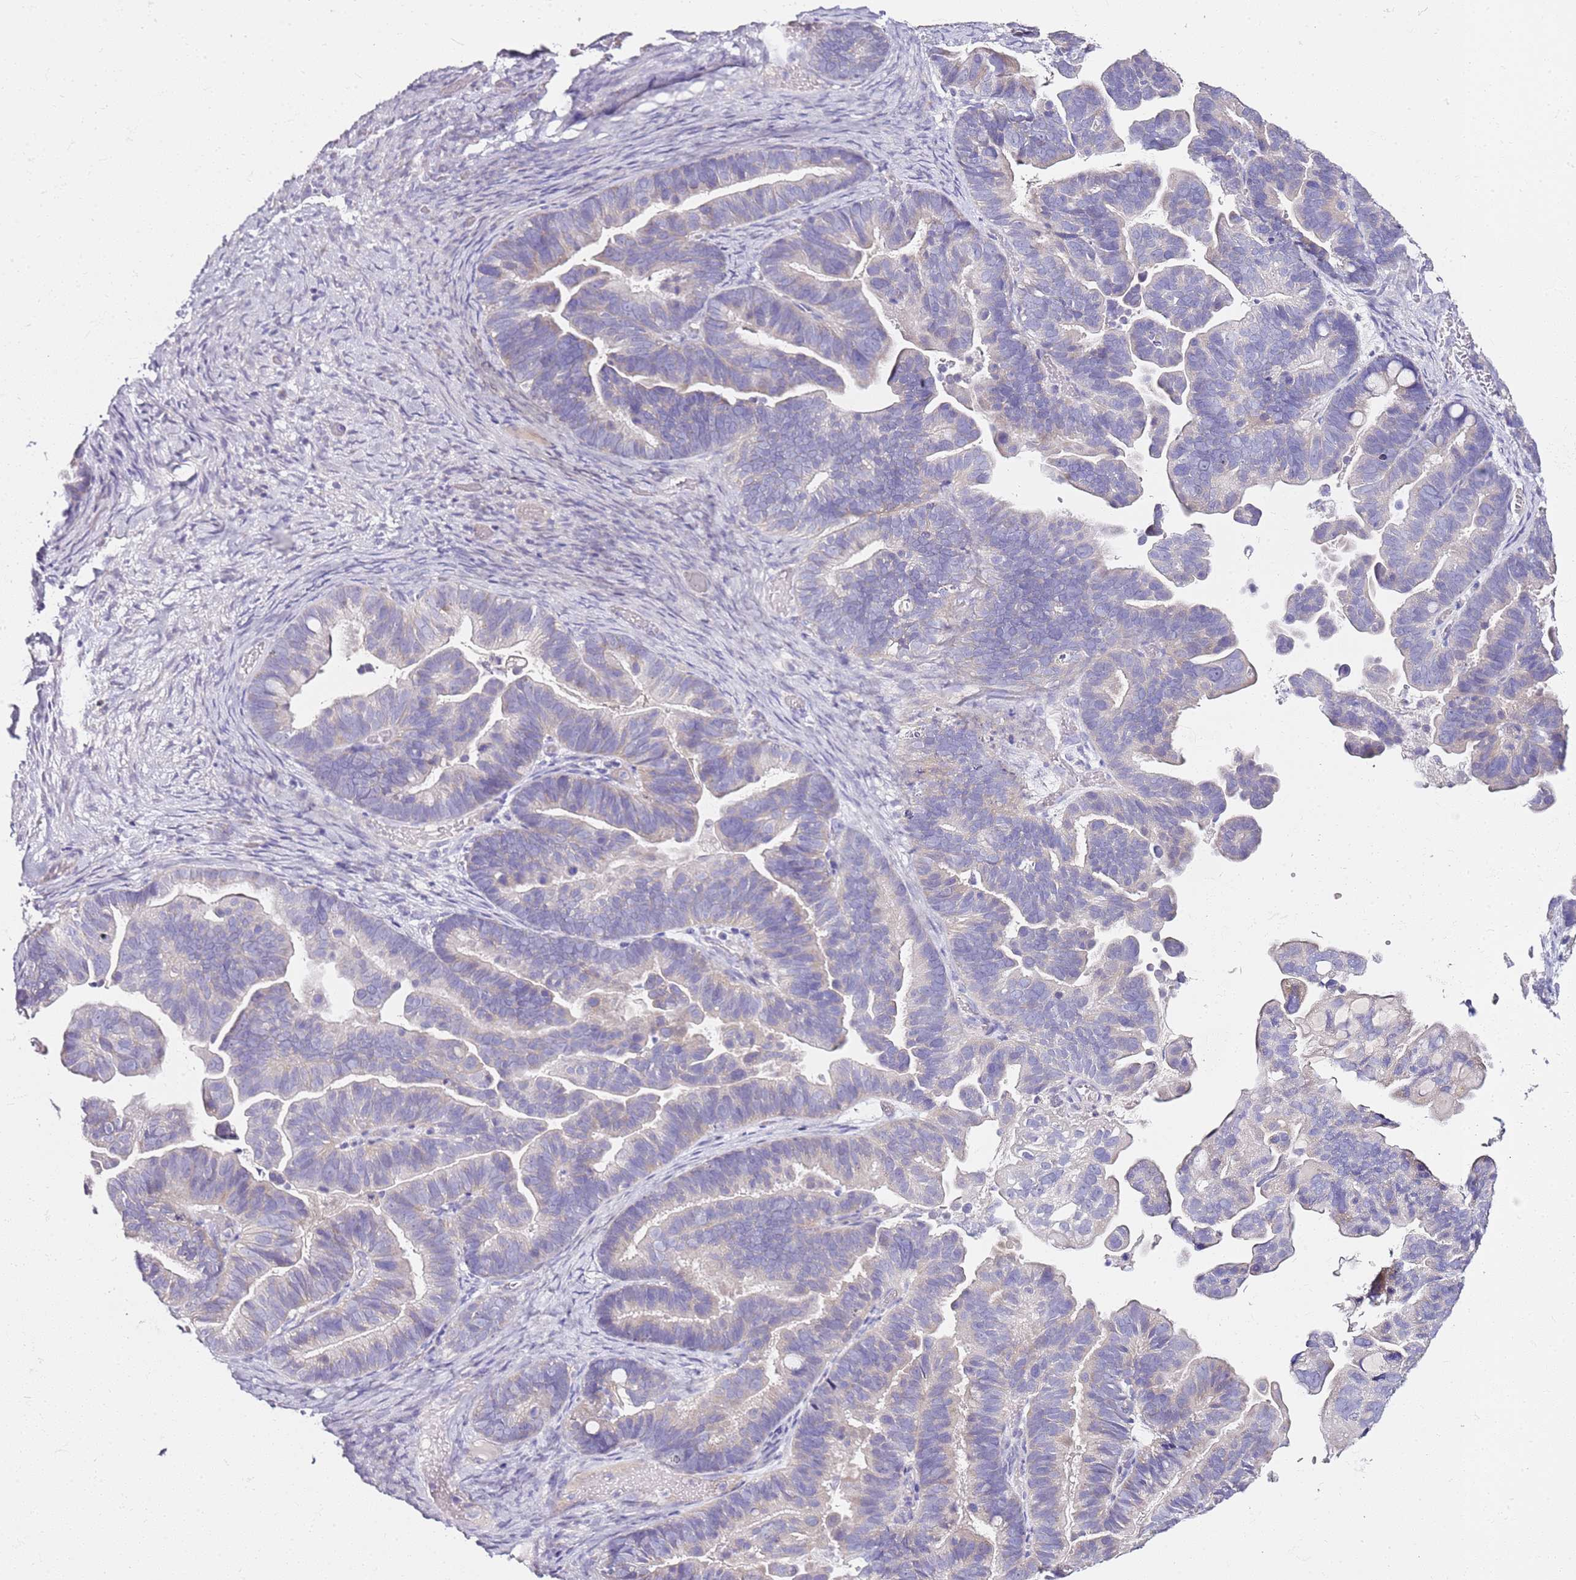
{"staining": {"intensity": "negative", "quantity": "none", "location": "none"}, "tissue": "ovarian cancer", "cell_type": "Tumor cells", "image_type": "cancer", "snomed": [{"axis": "morphology", "description": "Cystadenocarcinoma, serous, NOS"}, {"axis": "topography", "description": "Ovary"}], "caption": "The IHC image has no significant staining in tumor cells of ovarian cancer tissue.", "gene": "MYBPC3", "patient": {"sex": "female", "age": 56}}